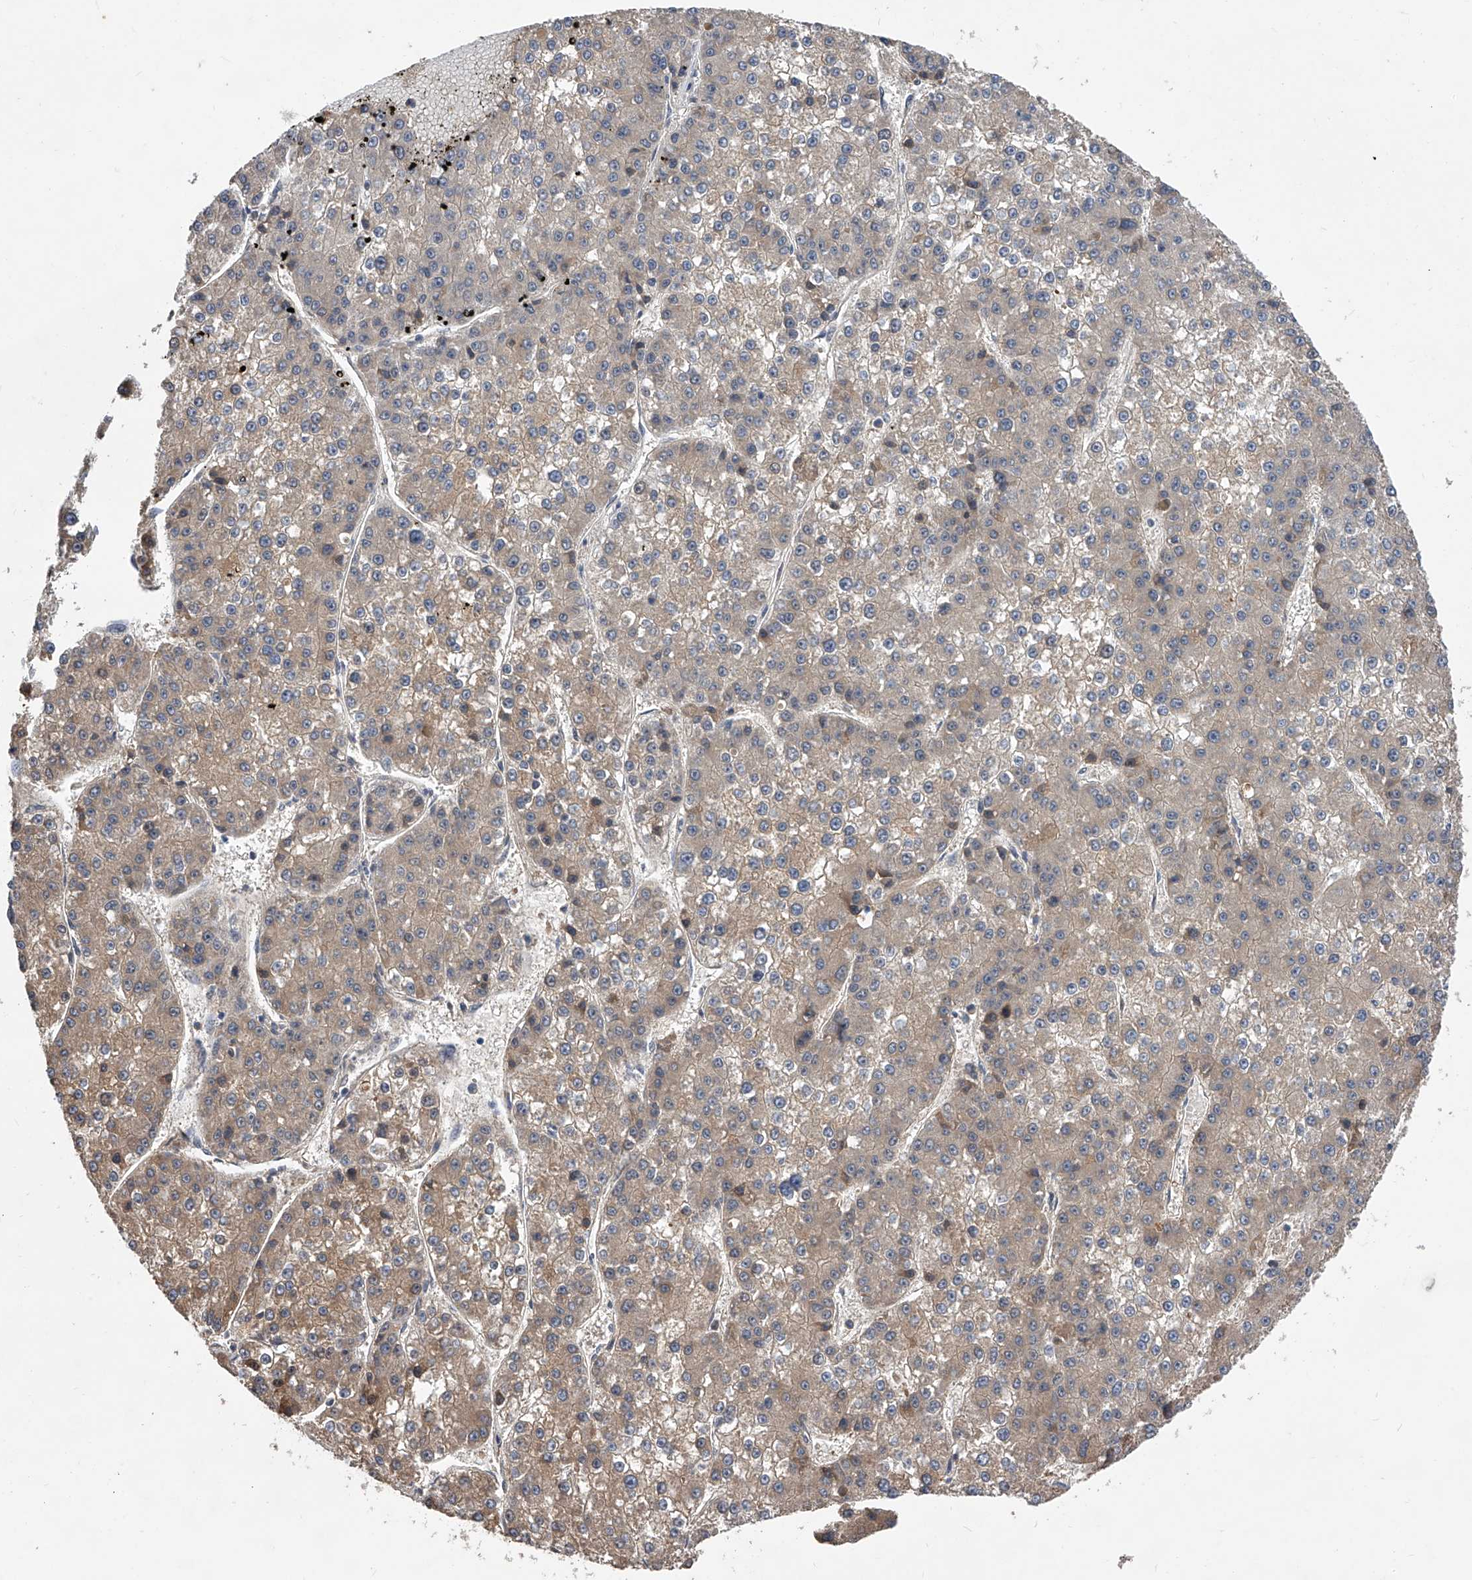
{"staining": {"intensity": "weak", "quantity": ">75%", "location": "cytoplasmic/membranous"}, "tissue": "liver cancer", "cell_type": "Tumor cells", "image_type": "cancer", "snomed": [{"axis": "morphology", "description": "Carcinoma, Hepatocellular, NOS"}, {"axis": "topography", "description": "Liver"}], "caption": "Human hepatocellular carcinoma (liver) stained with a brown dye demonstrates weak cytoplasmic/membranous positive staining in about >75% of tumor cells.", "gene": "ZNF25", "patient": {"sex": "female", "age": 73}}